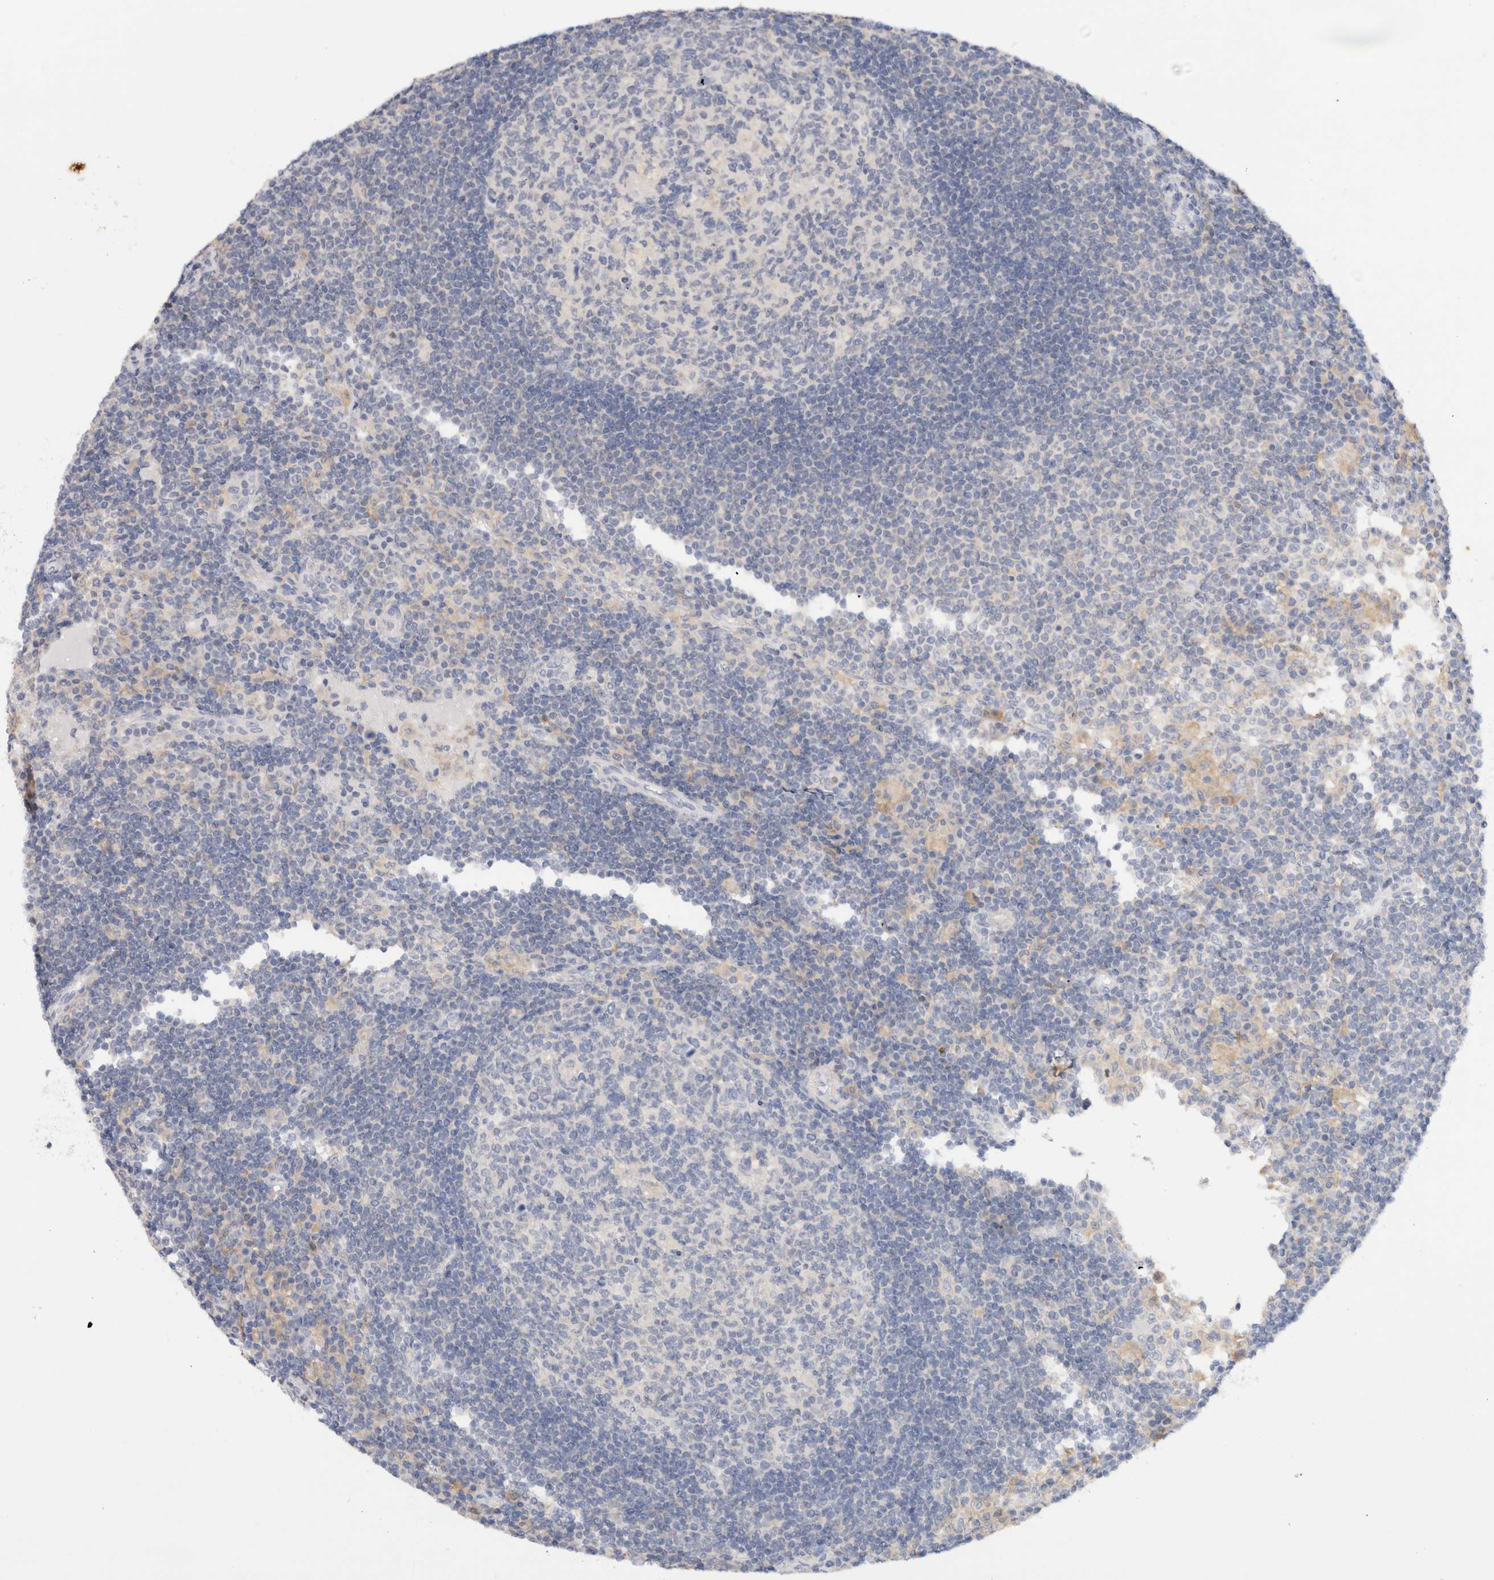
{"staining": {"intensity": "negative", "quantity": "none", "location": "none"}, "tissue": "lymph node", "cell_type": "Germinal center cells", "image_type": "normal", "snomed": [{"axis": "morphology", "description": "Normal tissue, NOS"}, {"axis": "topography", "description": "Lymph node"}], "caption": "IHC histopathology image of unremarkable lymph node: lymph node stained with DAB shows no significant protein staining in germinal center cells. (Brightfield microscopy of DAB (3,3'-diaminobenzidine) immunohistochemistry (IHC) at high magnification).", "gene": "ADAM30", "patient": {"sex": "female", "age": 53}}